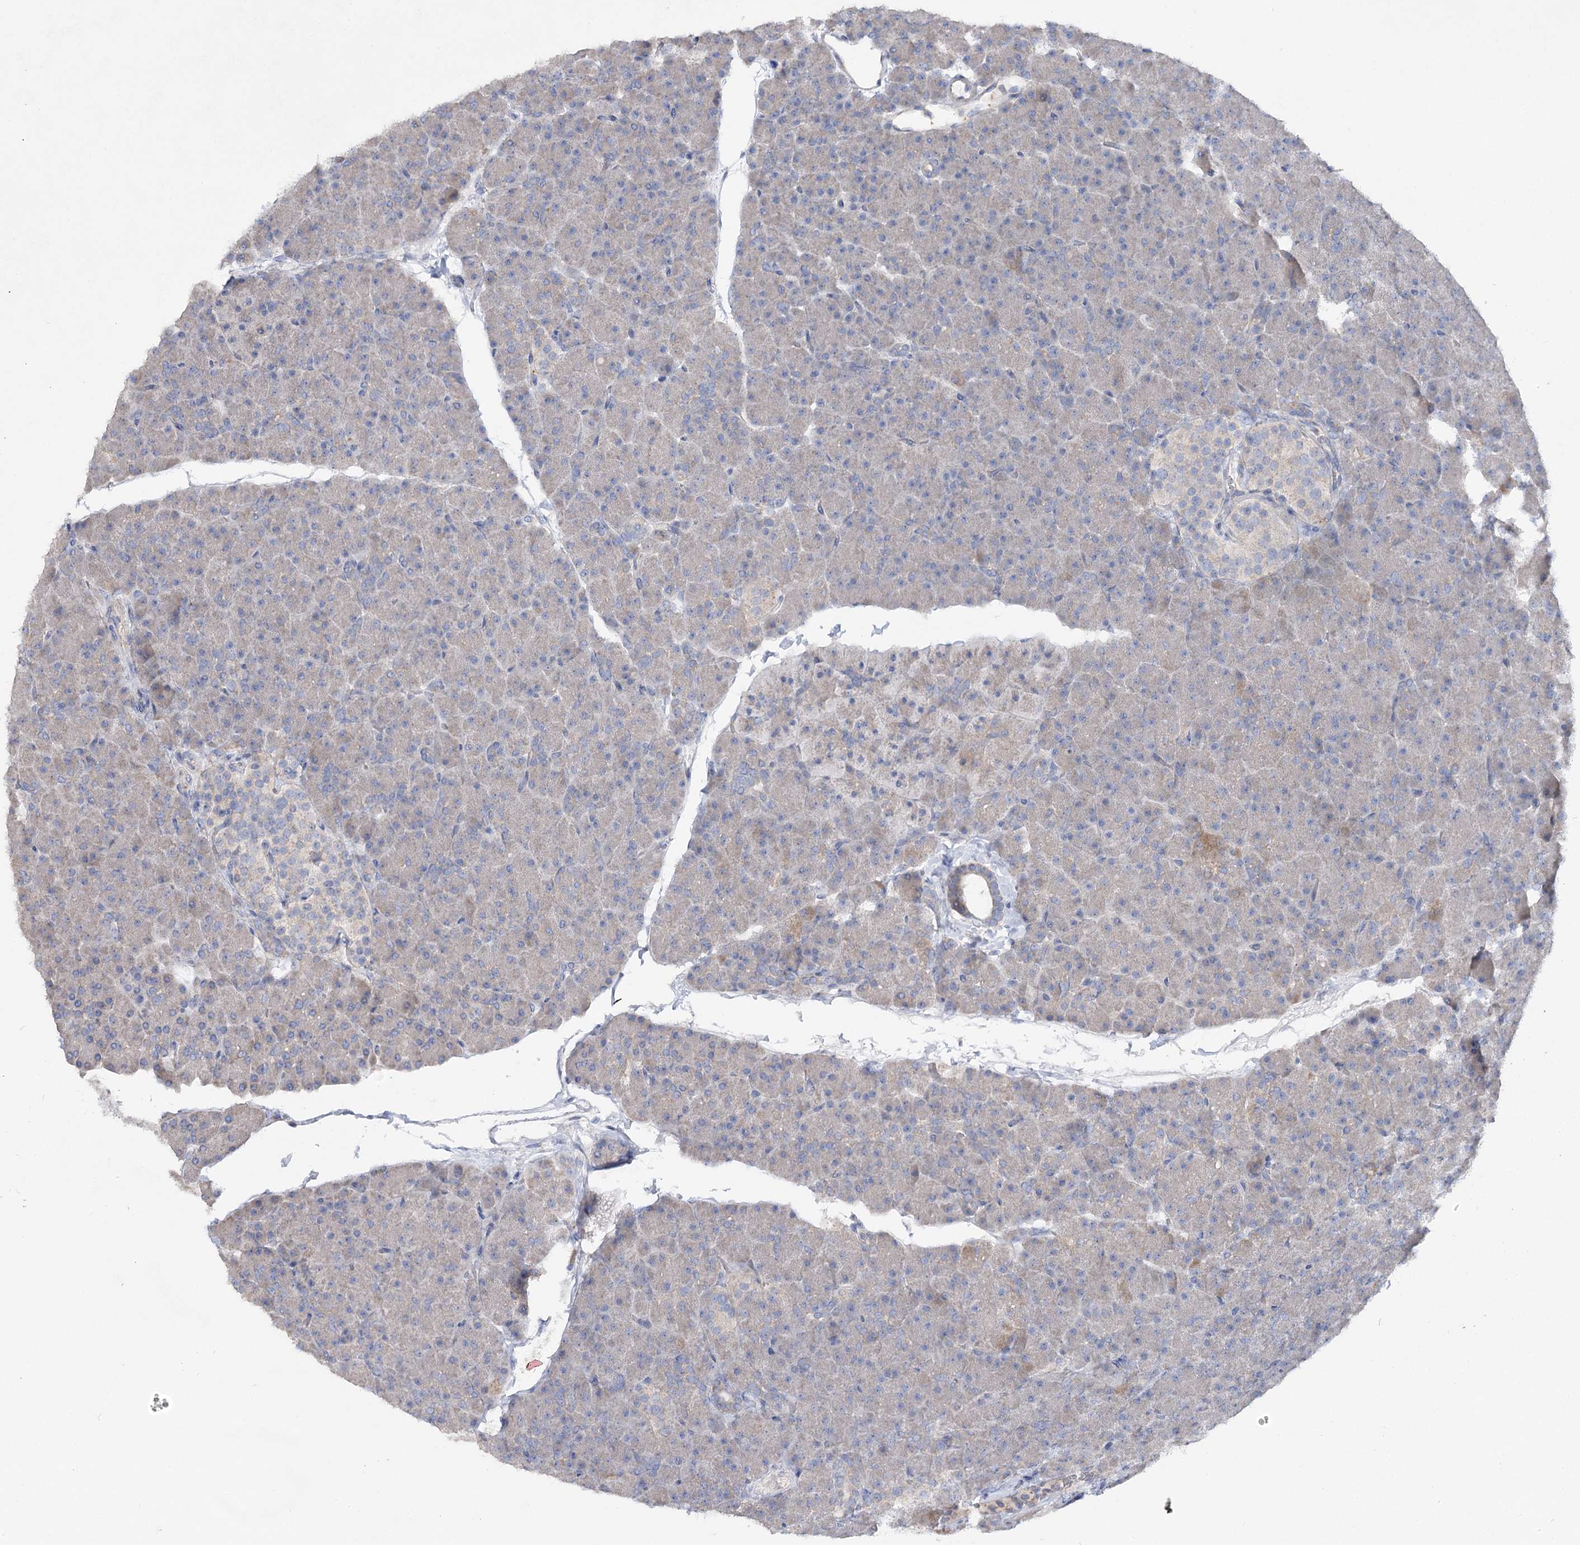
{"staining": {"intensity": "weak", "quantity": "<25%", "location": "cytoplasmic/membranous"}, "tissue": "pancreas", "cell_type": "Exocrine glandular cells", "image_type": "normal", "snomed": [{"axis": "morphology", "description": "Normal tissue, NOS"}, {"axis": "topography", "description": "Pancreas"}], "caption": "DAB immunohistochemical staining of unremarkable pancreas demonstrates no significant staining in exocrine glandular cells.", "gene": "TMEM187", "patient": {"sex": "male", "age": 36}}